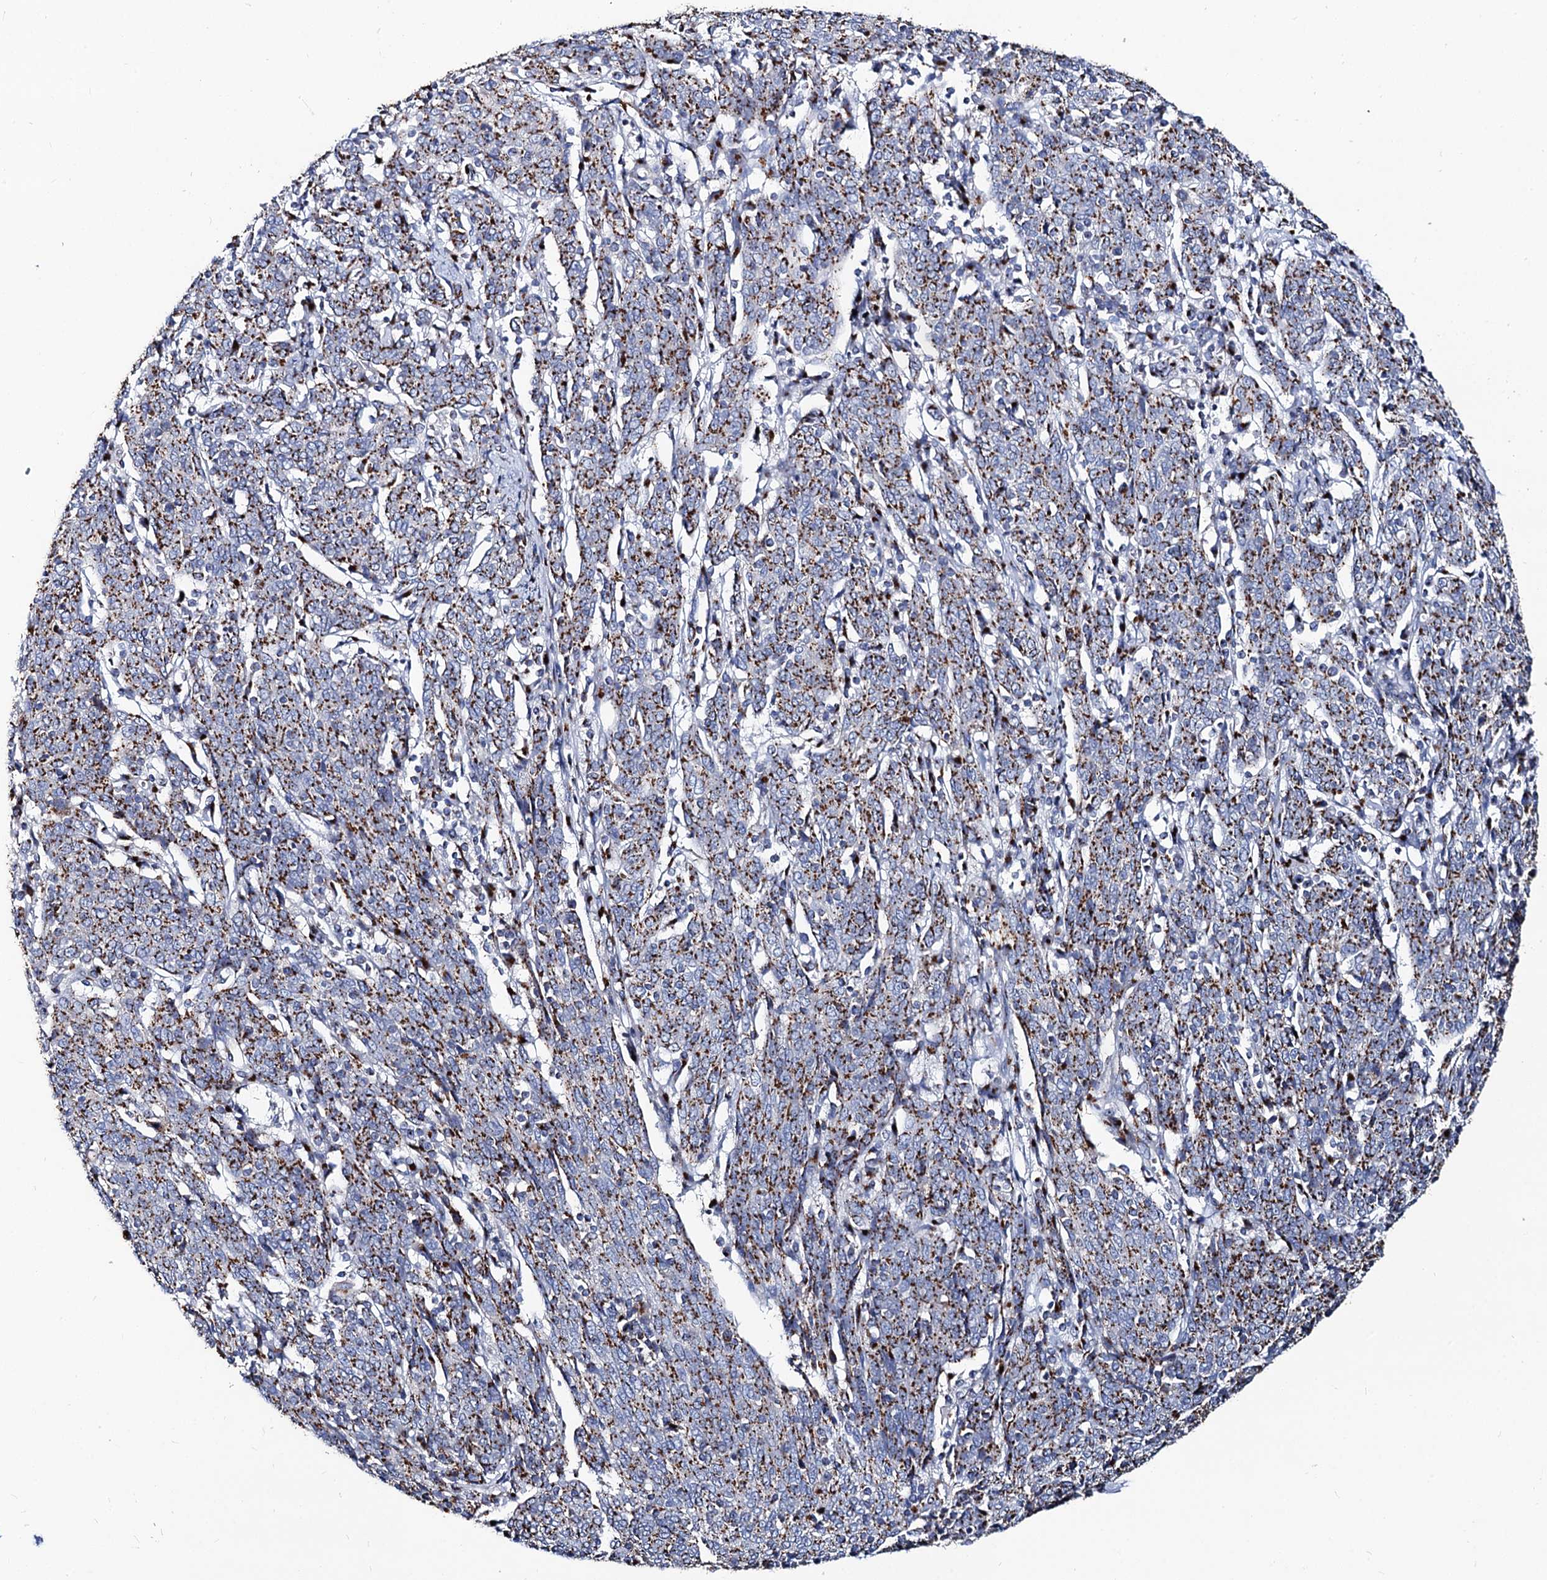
{"staining": {"intensity": "strong", "quantity": "25%-75%", "location": "cytoplasmic/membranous"}, "tissue": "cervical cancer", "cell_type": "Tumor cells", "image_type": "cancer", "snomed": [{"axis": "morphology", "description": "Squamous cell carcinoma, NOS"}, {"axis": "topography", "description": "Cervix"}], "caption": "Protein expression analysis of human cervical cancer (squamous cell carcinoma) reveals strong cytoplasmic/membranous expression in about 25%-75% of tumor cells.", "gene": "TM9SF3", "patient": {"sex": "female", "age": 67}}